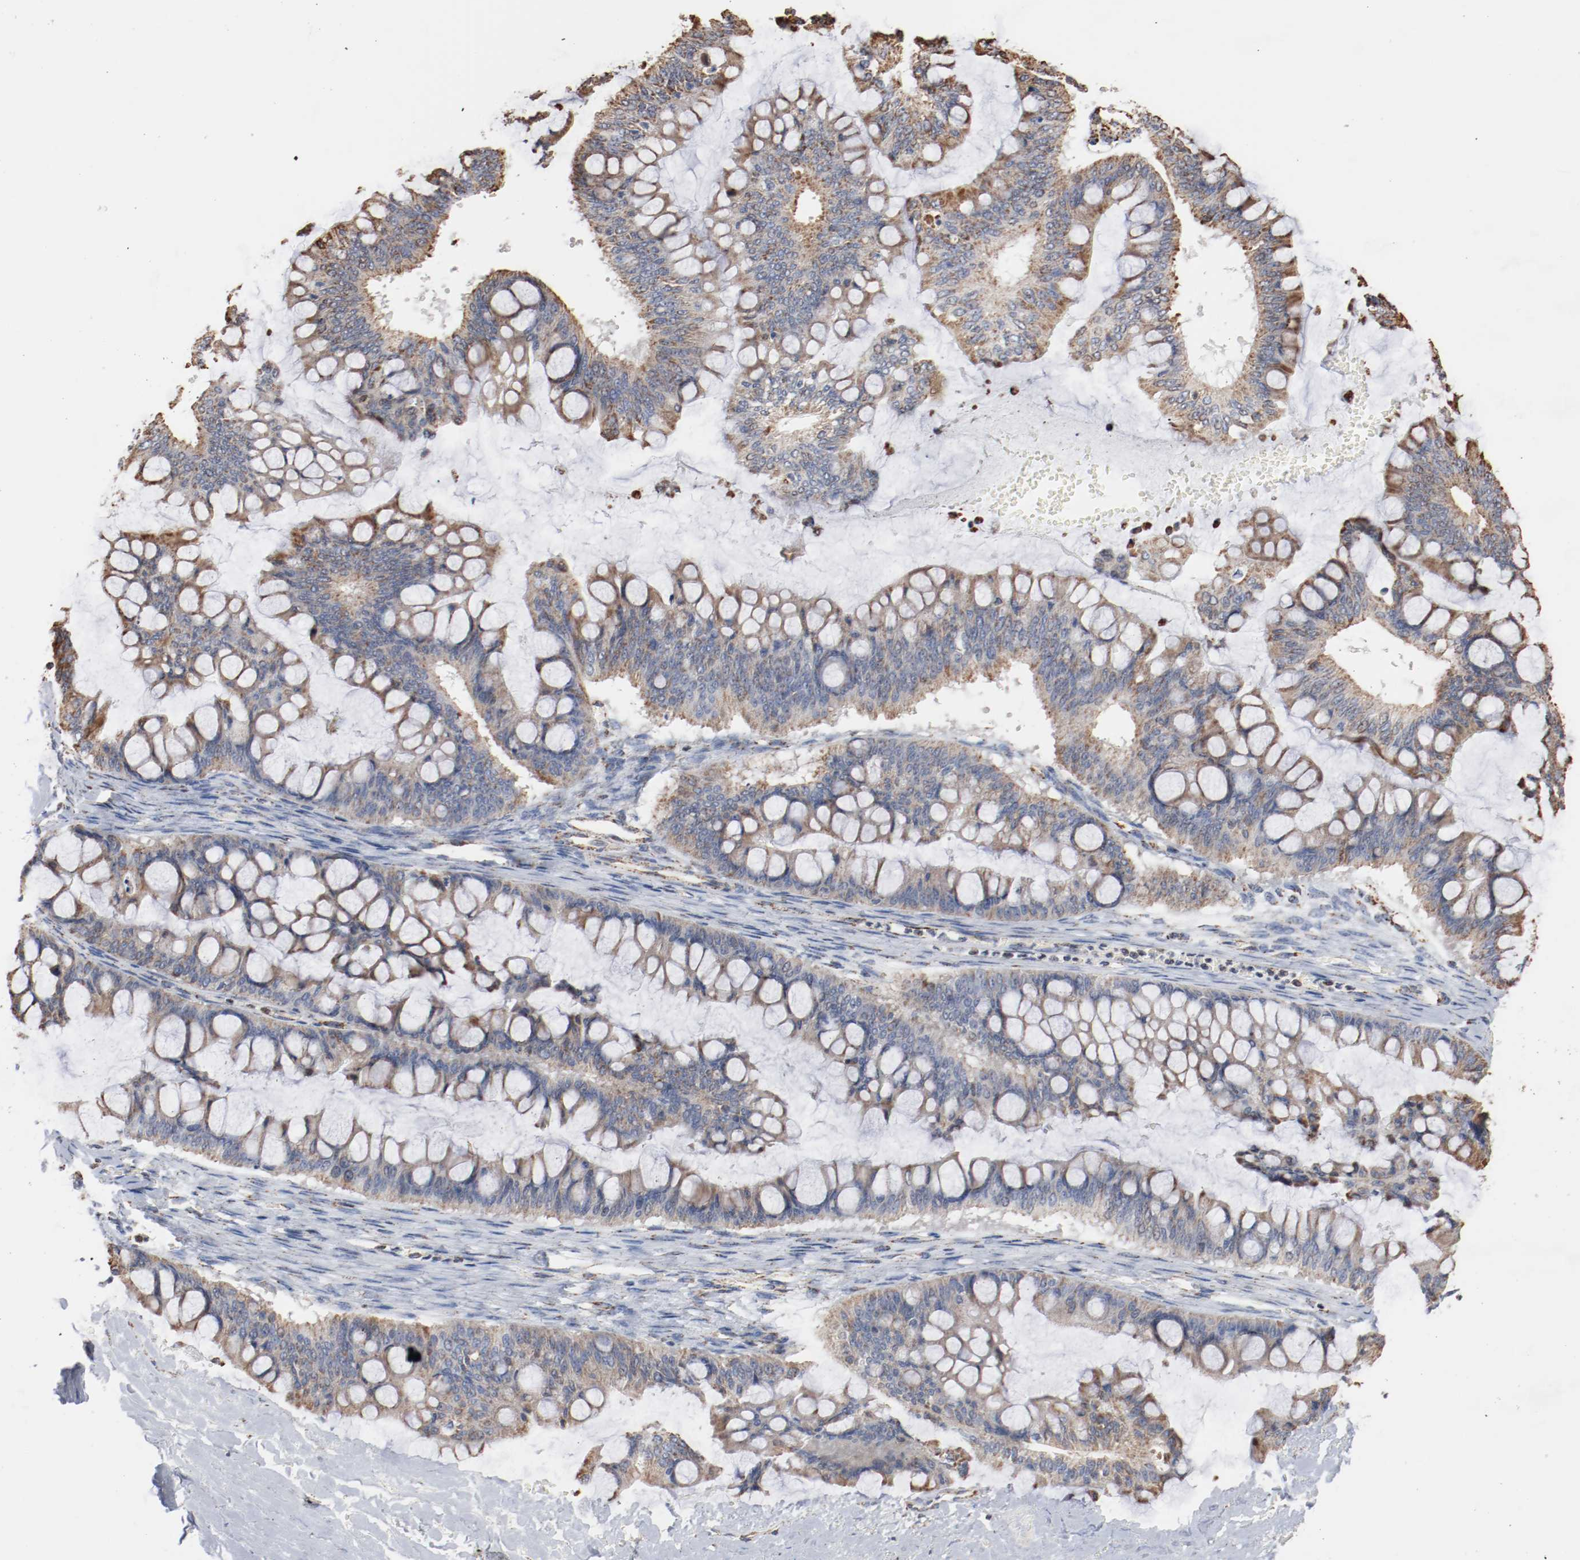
{"staining": {"intensity": "moderate", "quantity": "25%-75%", "location": "cytoplasmic/membranous"}, "tissue": "ovarian cancer", "cell_type": "Tumor cells", "image_type": "cancer", "snomed": [{"axis": "morphology", "description": "Cystadenocarcinoma, mucinous, NOS"}, {"axis": "topography", "description": "Ovary"}], "caption": "A micrograph of human ovarian mucinous cystadenocarcinoma stained for a protein exhibits moderate cytoplasmic/membranous brown staining in tumor cells. Using DAB (brown) and hematoxylin (blue) stains, captured at high magnification using brightfield microscopy.", "gene": "NDUFS4", "patient": {"sex": "female", "age": 73}}